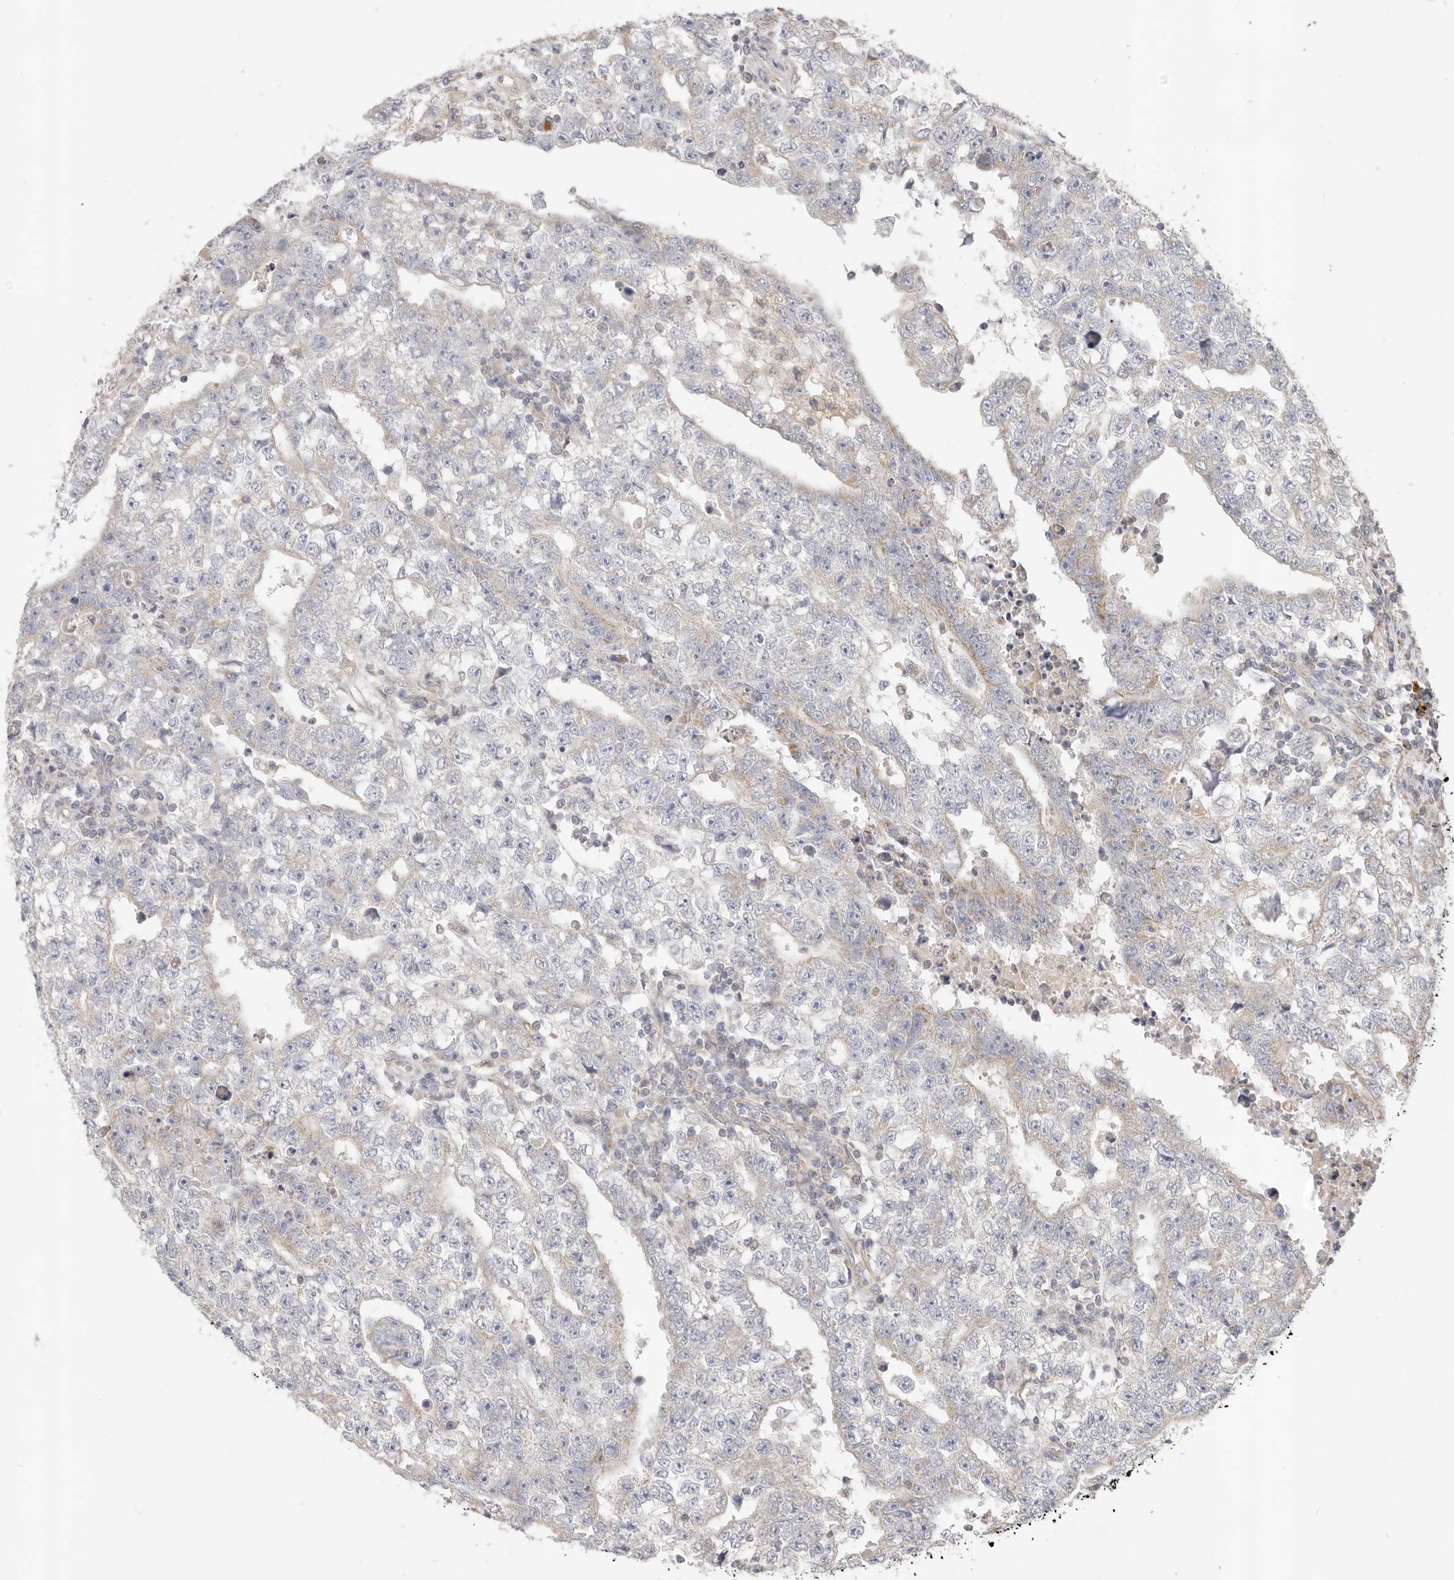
{"staining": {"intensity": "weak", "quantity": "<25%", "location": "cytoplasmic/membranous"}, "tissue": "testis cancer", "cell_type": "Tumor cells", "image_type": "cancer", "snomed": [{"axis": "morphology", "description": "Carcinoma, Embryonal, NOS"}, {"axis": "topography", "description": "Testis"}], "caption": "There is no significant positivity in tumor cells of testis cancer.", "gene": "USH1C", "patient": {"sex": "male", "age": 25}}